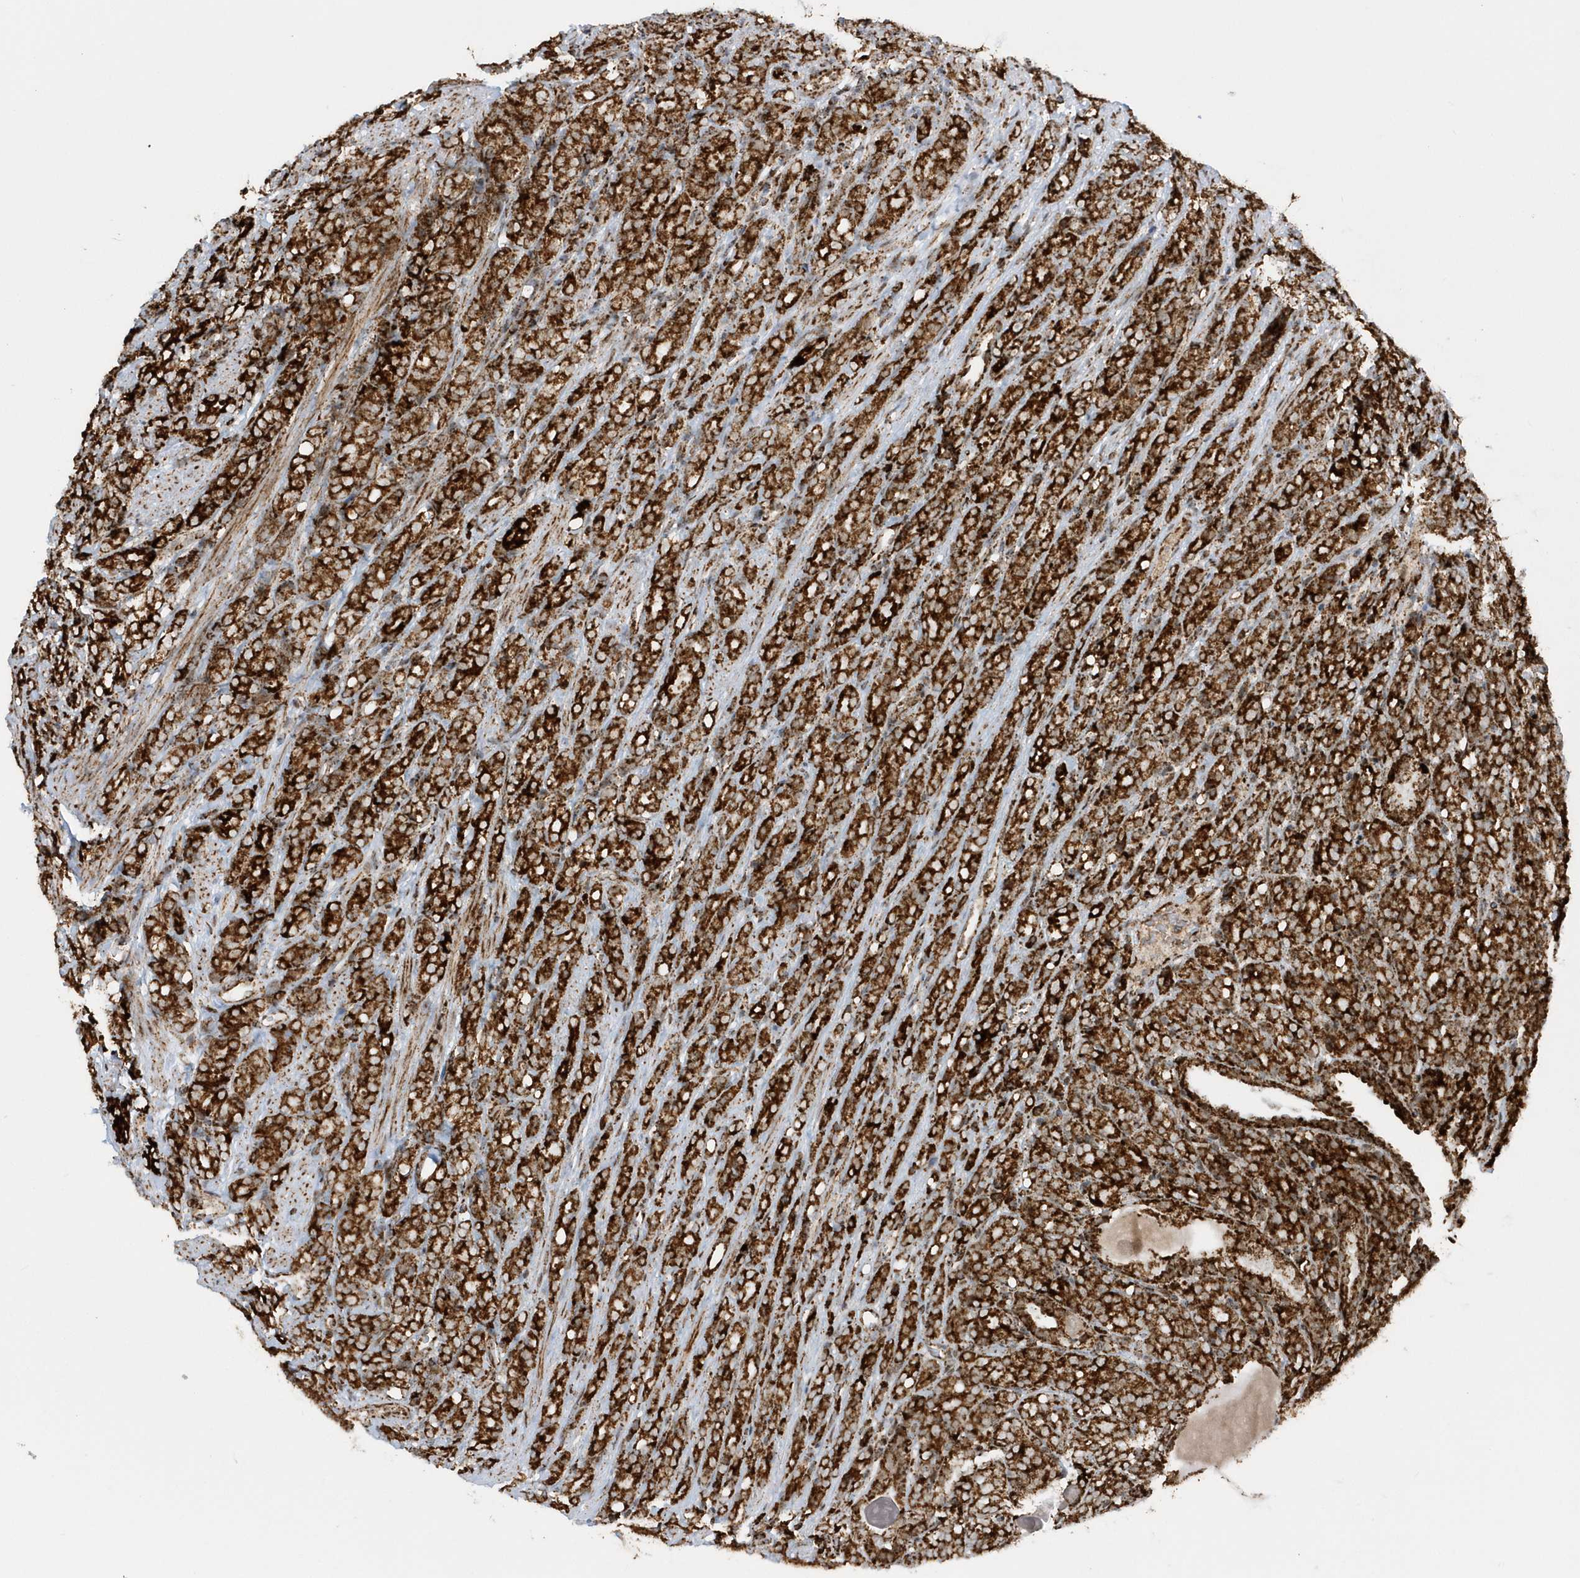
{"staining": {"intensity": "strong", "quantity": ">75%", "location": "cytoplasmic/membranous"}, "tissue": "prostate cancer", "cell_type": "Tumor cells", "image_type": "cancer", "snomed": [{"axis": "morphology", "description": "Adenocarcinoma, High grade"}, {"axis": "topography", "description": "Prostate"}], "caption": "An image of prostate cancer stained for a protein displays strong cytoplasmic/membranous brown staining in tumor cells.", "gene": "CRY2", "patient": {"sex": "male", "age": 62}}